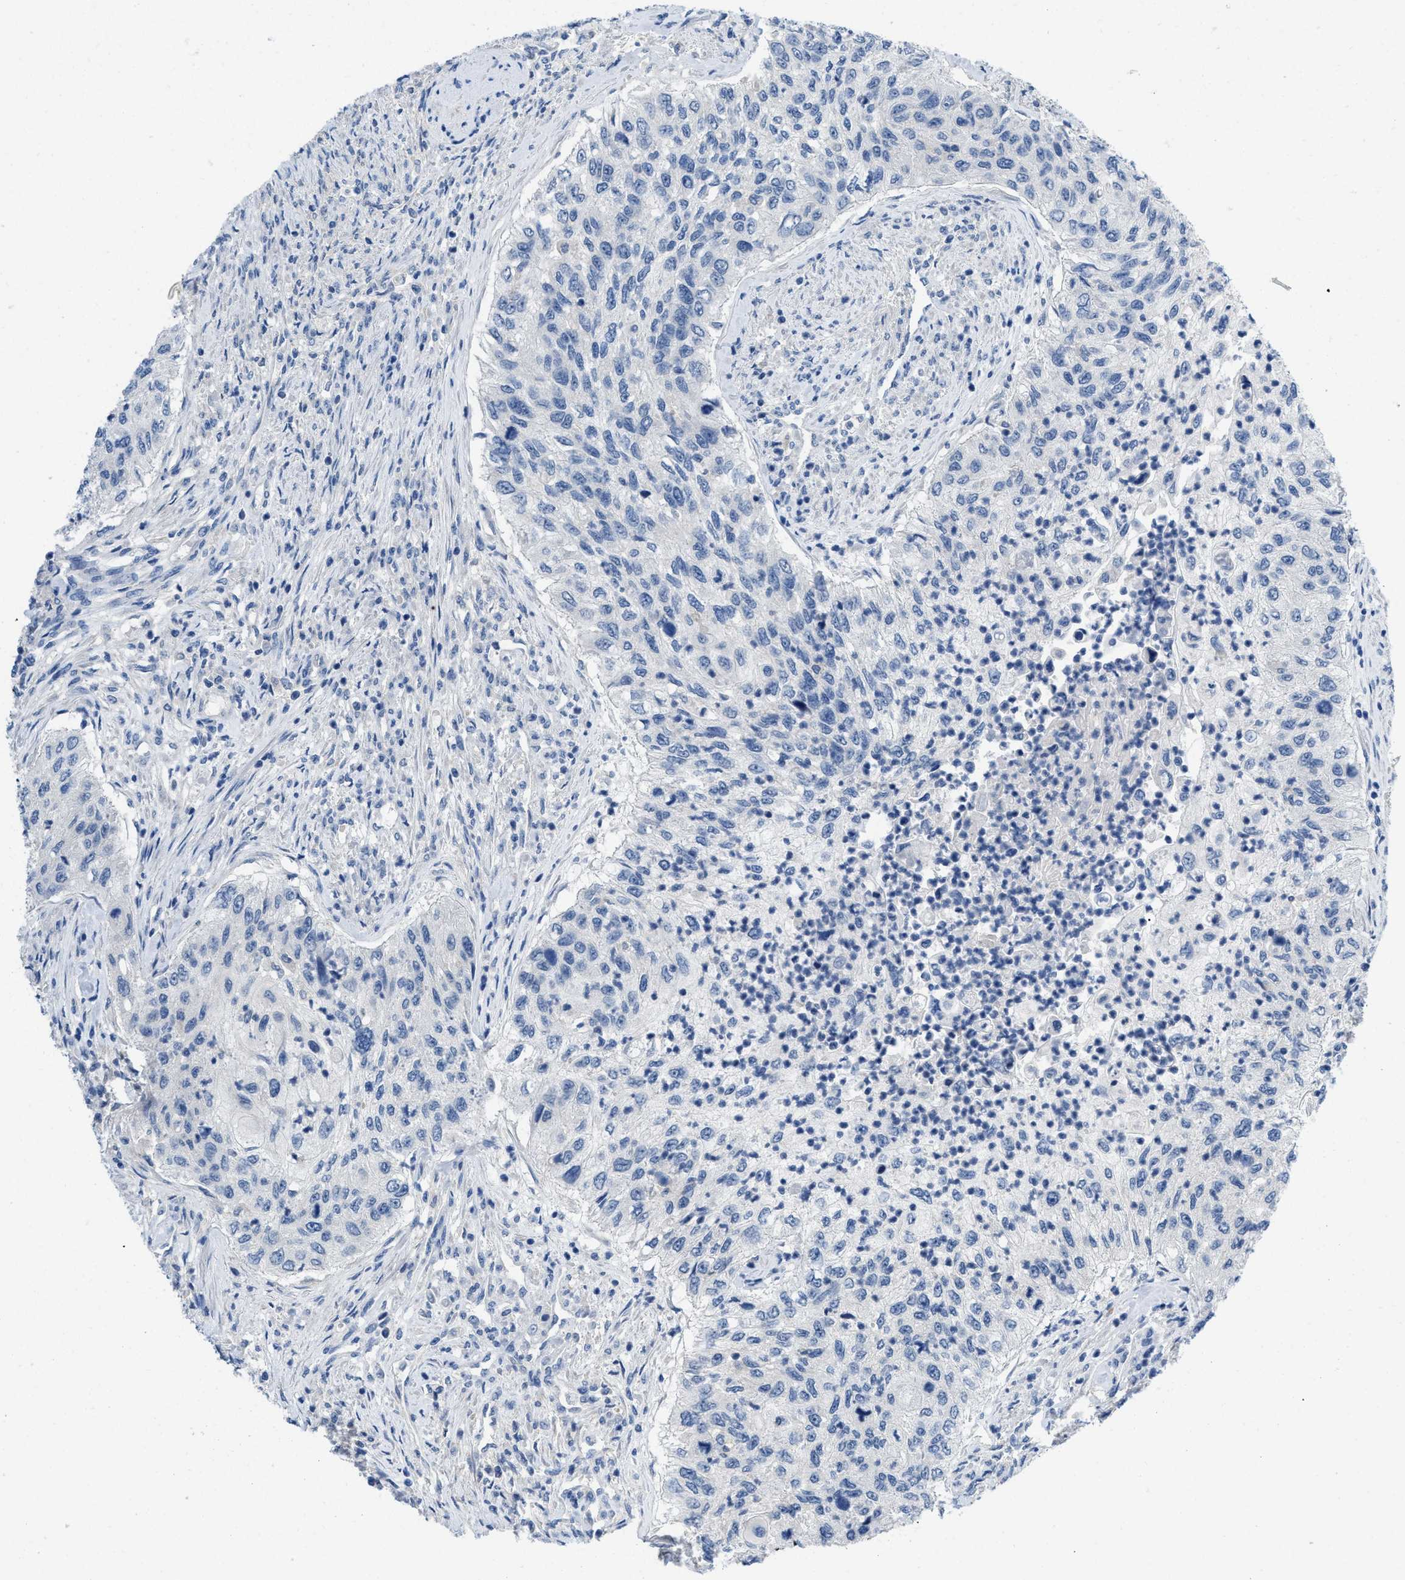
{"staining": {"intensity": "negative", "quantity": "none", "location": "none"}, "tissue": "urothelial cancer", "cell_type": "Tumor cells", "image_type": "cancer", "snomed": [{"axis": "morphology", "description": "Urothelial carcinoma, High grade"}, {"axis": "topography", "description": "Urinary bladder"}], "caption": "Immunohistochemistry (IHC) of human urothelial carcinoma (high-grade) reveals no expression in tumor cells.", "gene": "PYY", "patient": {"sex": "female", "age": 60}}